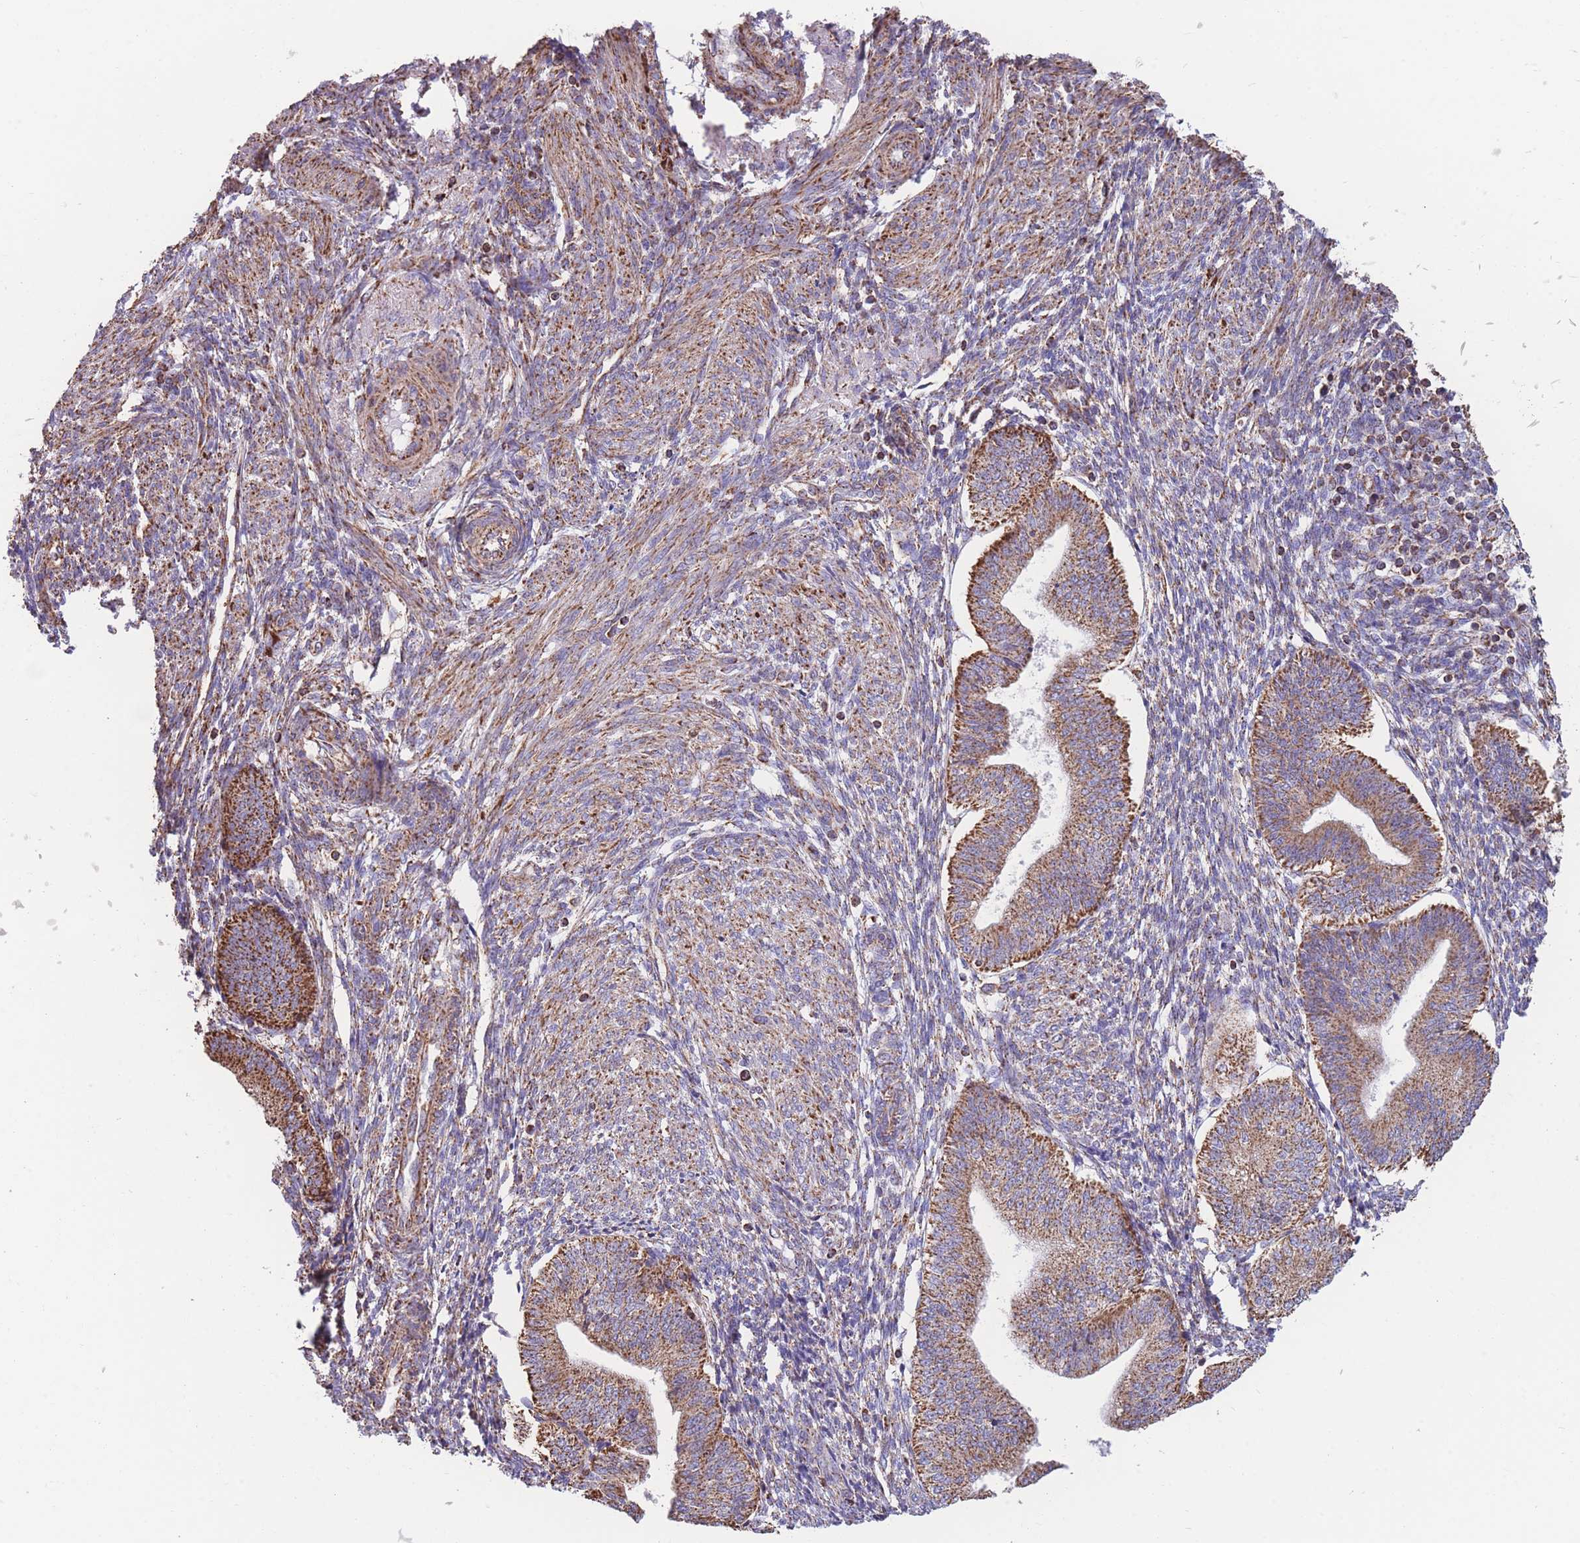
{"staining": {"intensity": "moderate", "quantity": ">75%", "location": "cytoplasmic/membranous"}, "tissue": "endometrium", "cell_type": "Cells in endometrial stroma", "image_type": "normal", "snomed": [{"axis": "morphology", "description": "Normal tissue, NOS"}, {"axis": "topography", "description": "Endometrium"}], "caption": "IHC of unremarkable human endometrium reveals medium levels of moderate cytoplasmic/membranous staining in approximately >75% of cells in endometrial stroma.", "gene": "FKBP8", "patient": {"sex": "female", "age": 34}}